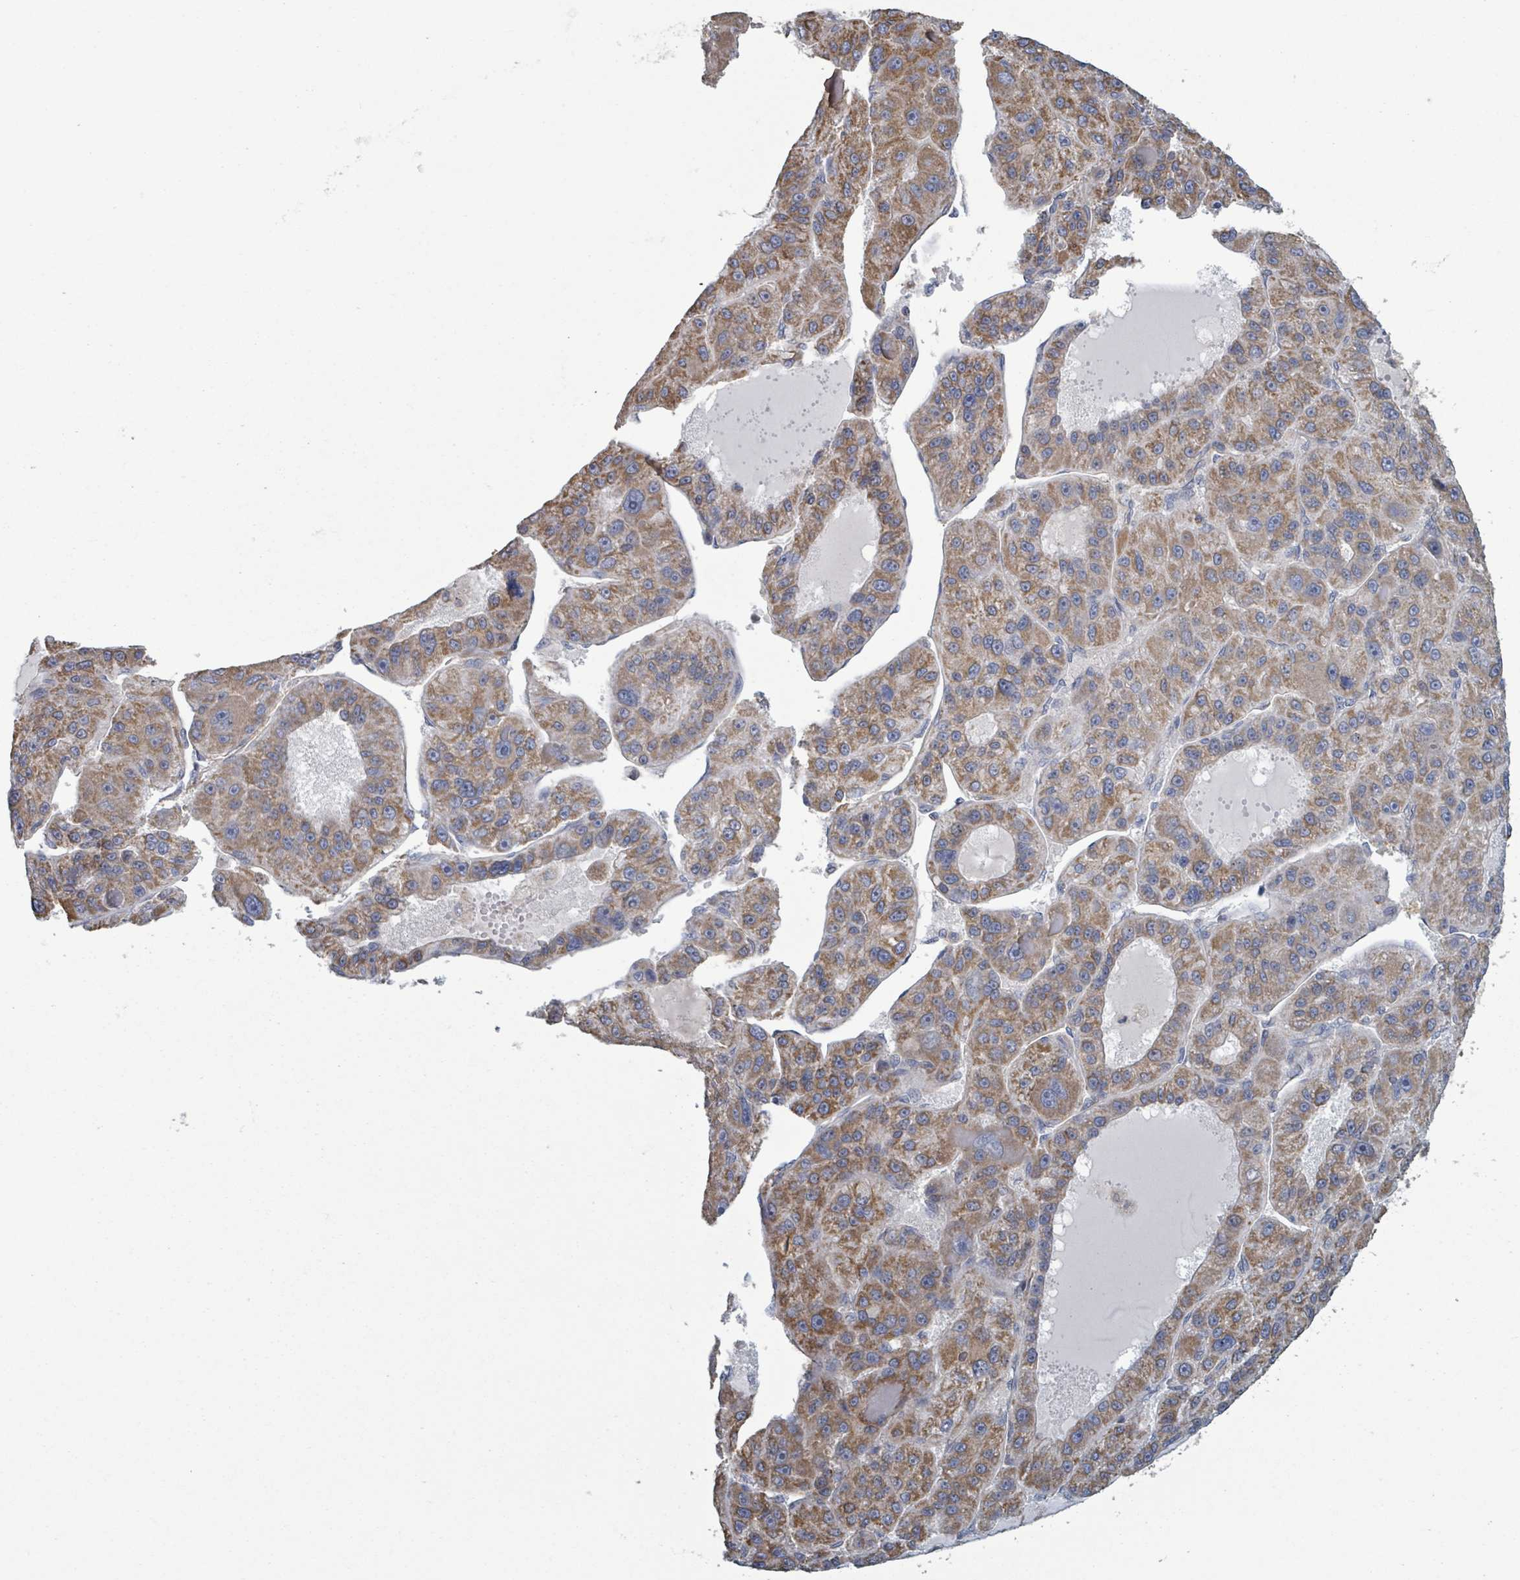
{"staining": {"intensity": "moderate", "quantity": ">75%", "location": "cytoplasmic/membranous"}, "tissue": "liver cancer", "cell_type": "Tumor cells", "image_type": "cancer", "snomed": [{"axis": "morphology", "description": "Carcinoma, Hepatocellular, NOS"}, {"axis": "topography", "description": "Liver"}], "caption": "This photomicrograph shows liver cancer (hepatocellular carcinoma) stained with immunohistochemistry (IHC) to label a protein in brown. The cytoplasmic/membranous of tumor cells show moderate positivity for the protein. Nuclei are counter-stained blue.", "gene": "ADCK1", "patient": {"sex": "male", "age": 76}}